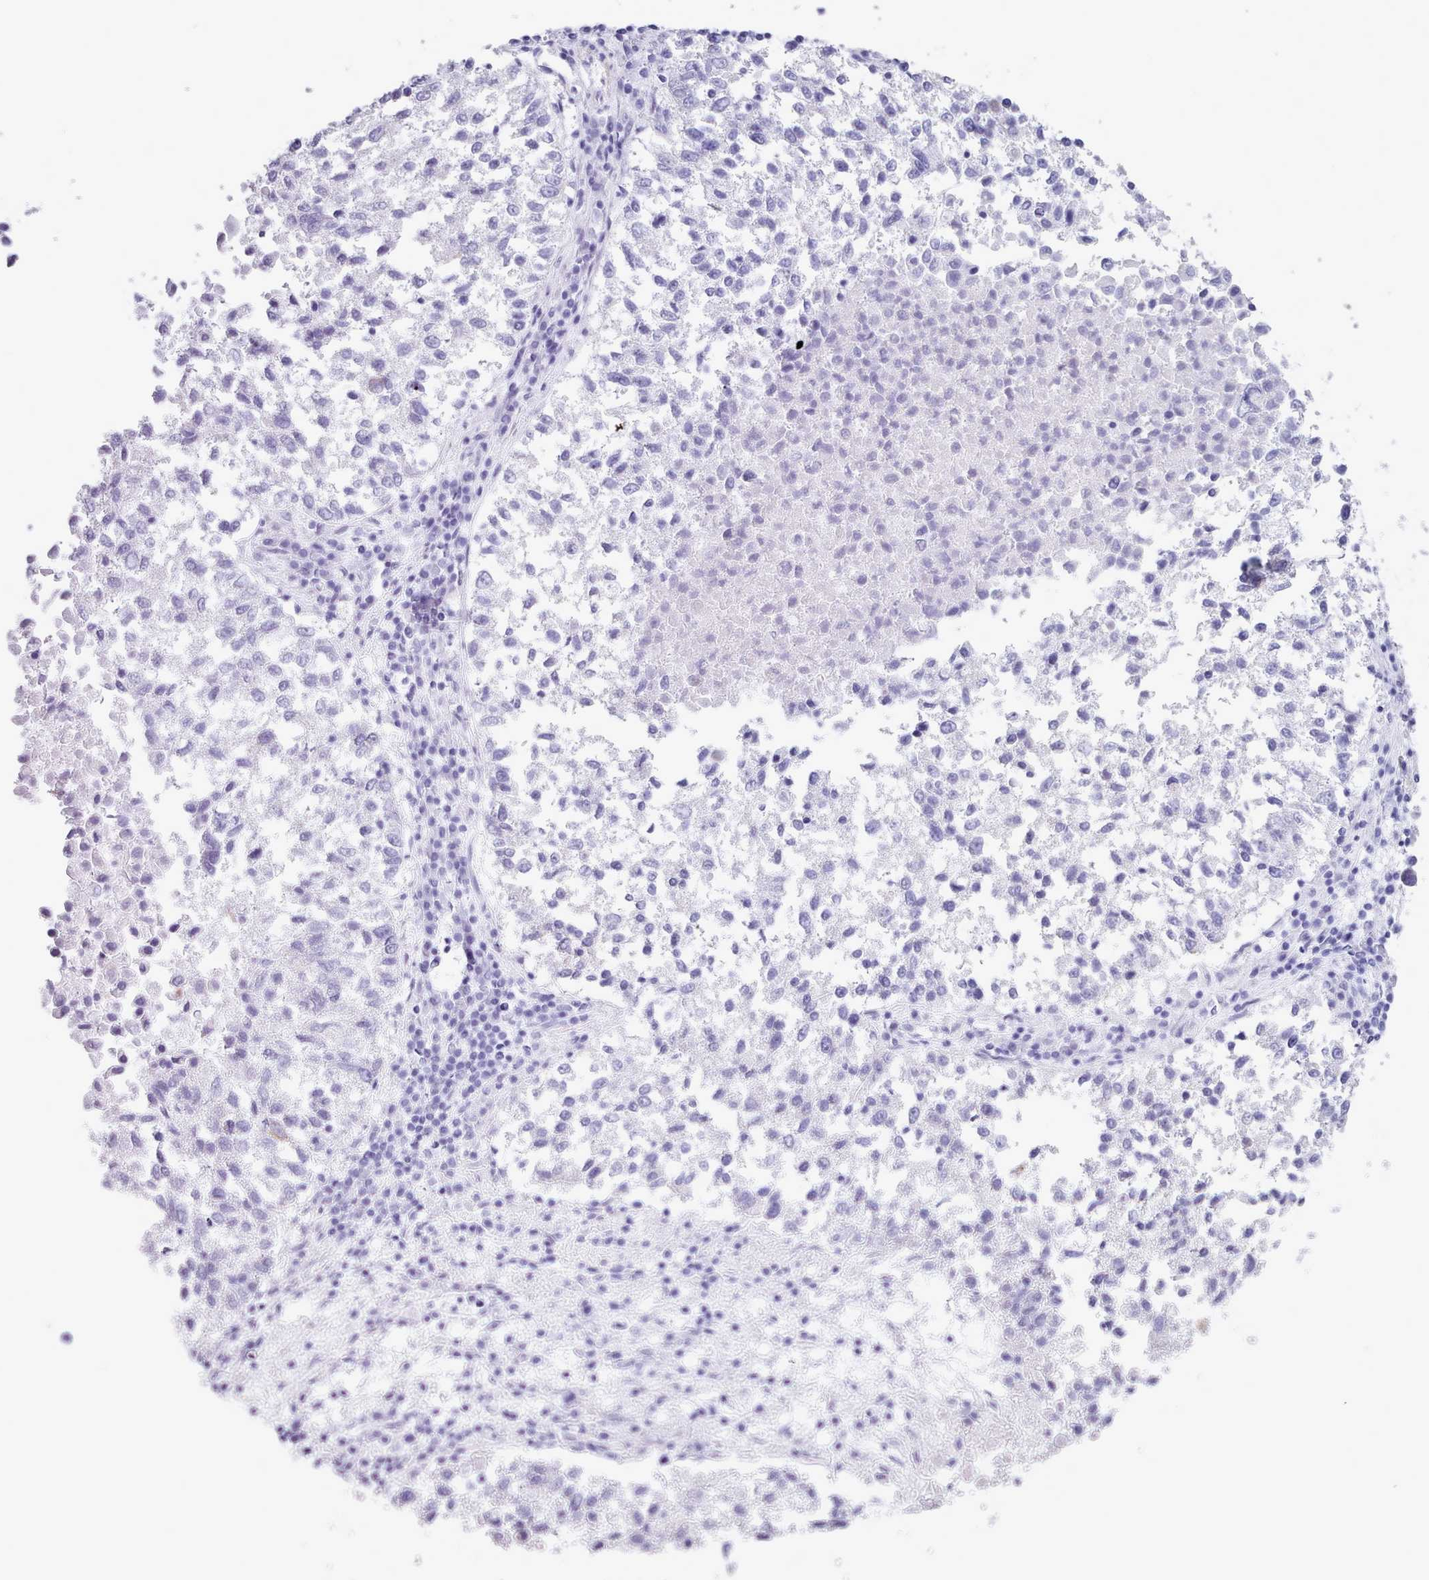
{"staining": {"intensity": "negative", "quantity": "none", "location": "none"}, "tissue": "lung cancer", "cell_type": "Tumor cells", "image_type": "cancer", "snomed": [{"axis": "morphology", "description": "Squamous cell carcinoma, NOS"}, {"axis": "topography", "description": "Lung"}], "caption": "The IHC micrograph has no significant staining in tumor cells of lung cancer (squamous cell carcinoma) tissue. (Brightfield microscopy of DAB (3,3'-diaminobenzidine) immunohistochemistry (IHC) at high magnification).", "gene": "FPGS", "patient": {"sex": "male", "age": 73}}